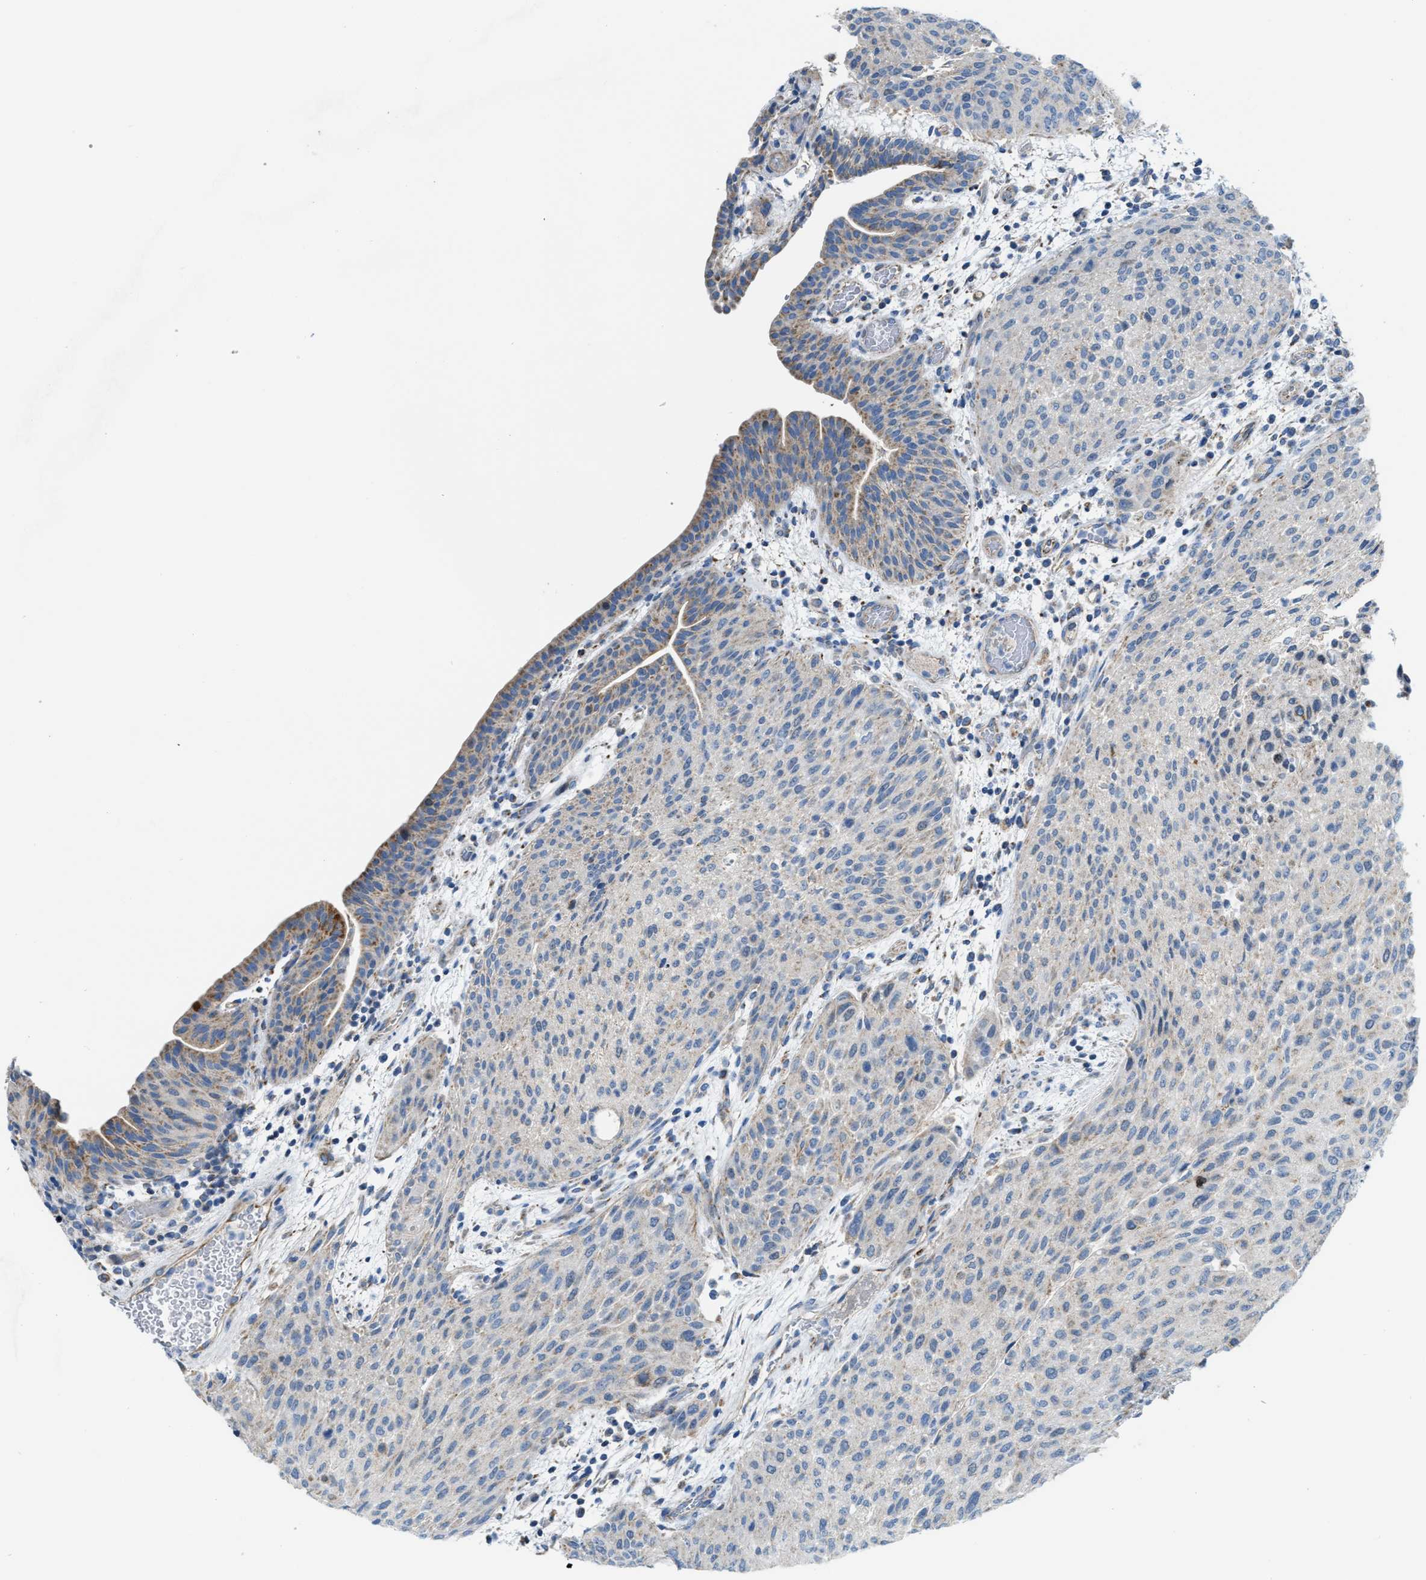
{"staining": {"intensity": "negative", "quantity": "none", "location": "none"}, "tissue": "urothelial cancer", "cell_type": "Tumor cells", "image_type": "cancer", "snomed": [{"axis": "morphology", "description": "Urothelial carcinoma, Low grade"}, {"axis": "morphology", "description": "Urothelial carcinoma, High grade"}, {"axis": "topography", "description": "Urinary bladder"}], "caption": "Histopathology image shows no protein staining in tumor cells of urothelial carcinoma (high-grade) tissue.", "gene": "JADE1", "patient": {"sex": "male", "age": 35}}